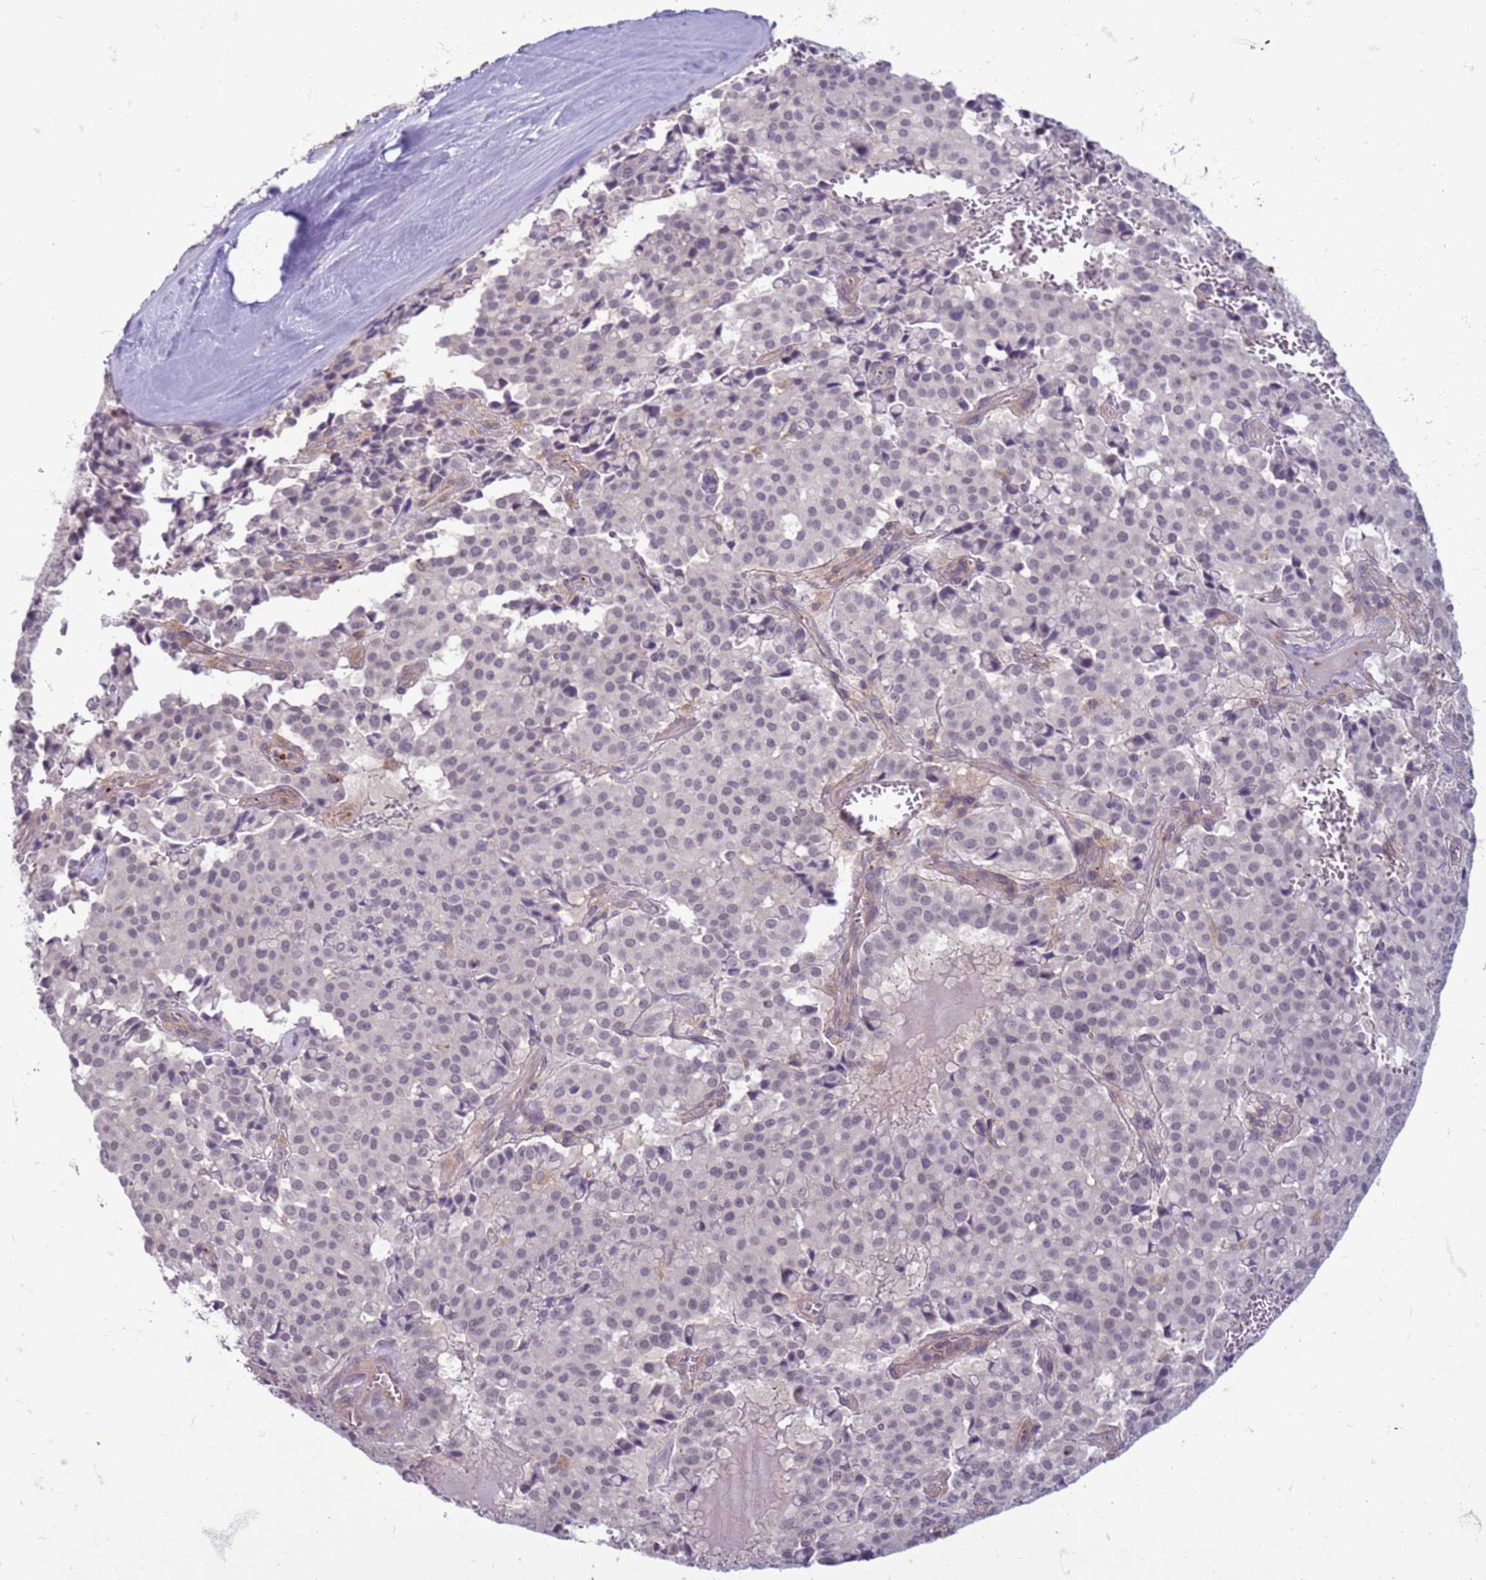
{"staining": {"intensity": "negative", "quantity": "none", "location": "none"}, "tissue": "pancreatic cancer", "cell_type": "Tumor cells", "image_type": "cancer", "snomed": [{"axis": "morphology", "description": "Adenocarcinoma, NOS"}, {"axis": "topography", "description": "Pancreas"}], "caption": "Micrograph shows no protein positivity in tumor cells of pancreatic adenocarcinoma tissue. The staining is performed using DAB (3,3'-diaminobenzidine) brown chromogen with nuclei counter-stained in using hematoxylin.", "gene": "SLC15A3", "patient": {"sex": "male", "age": 65}}